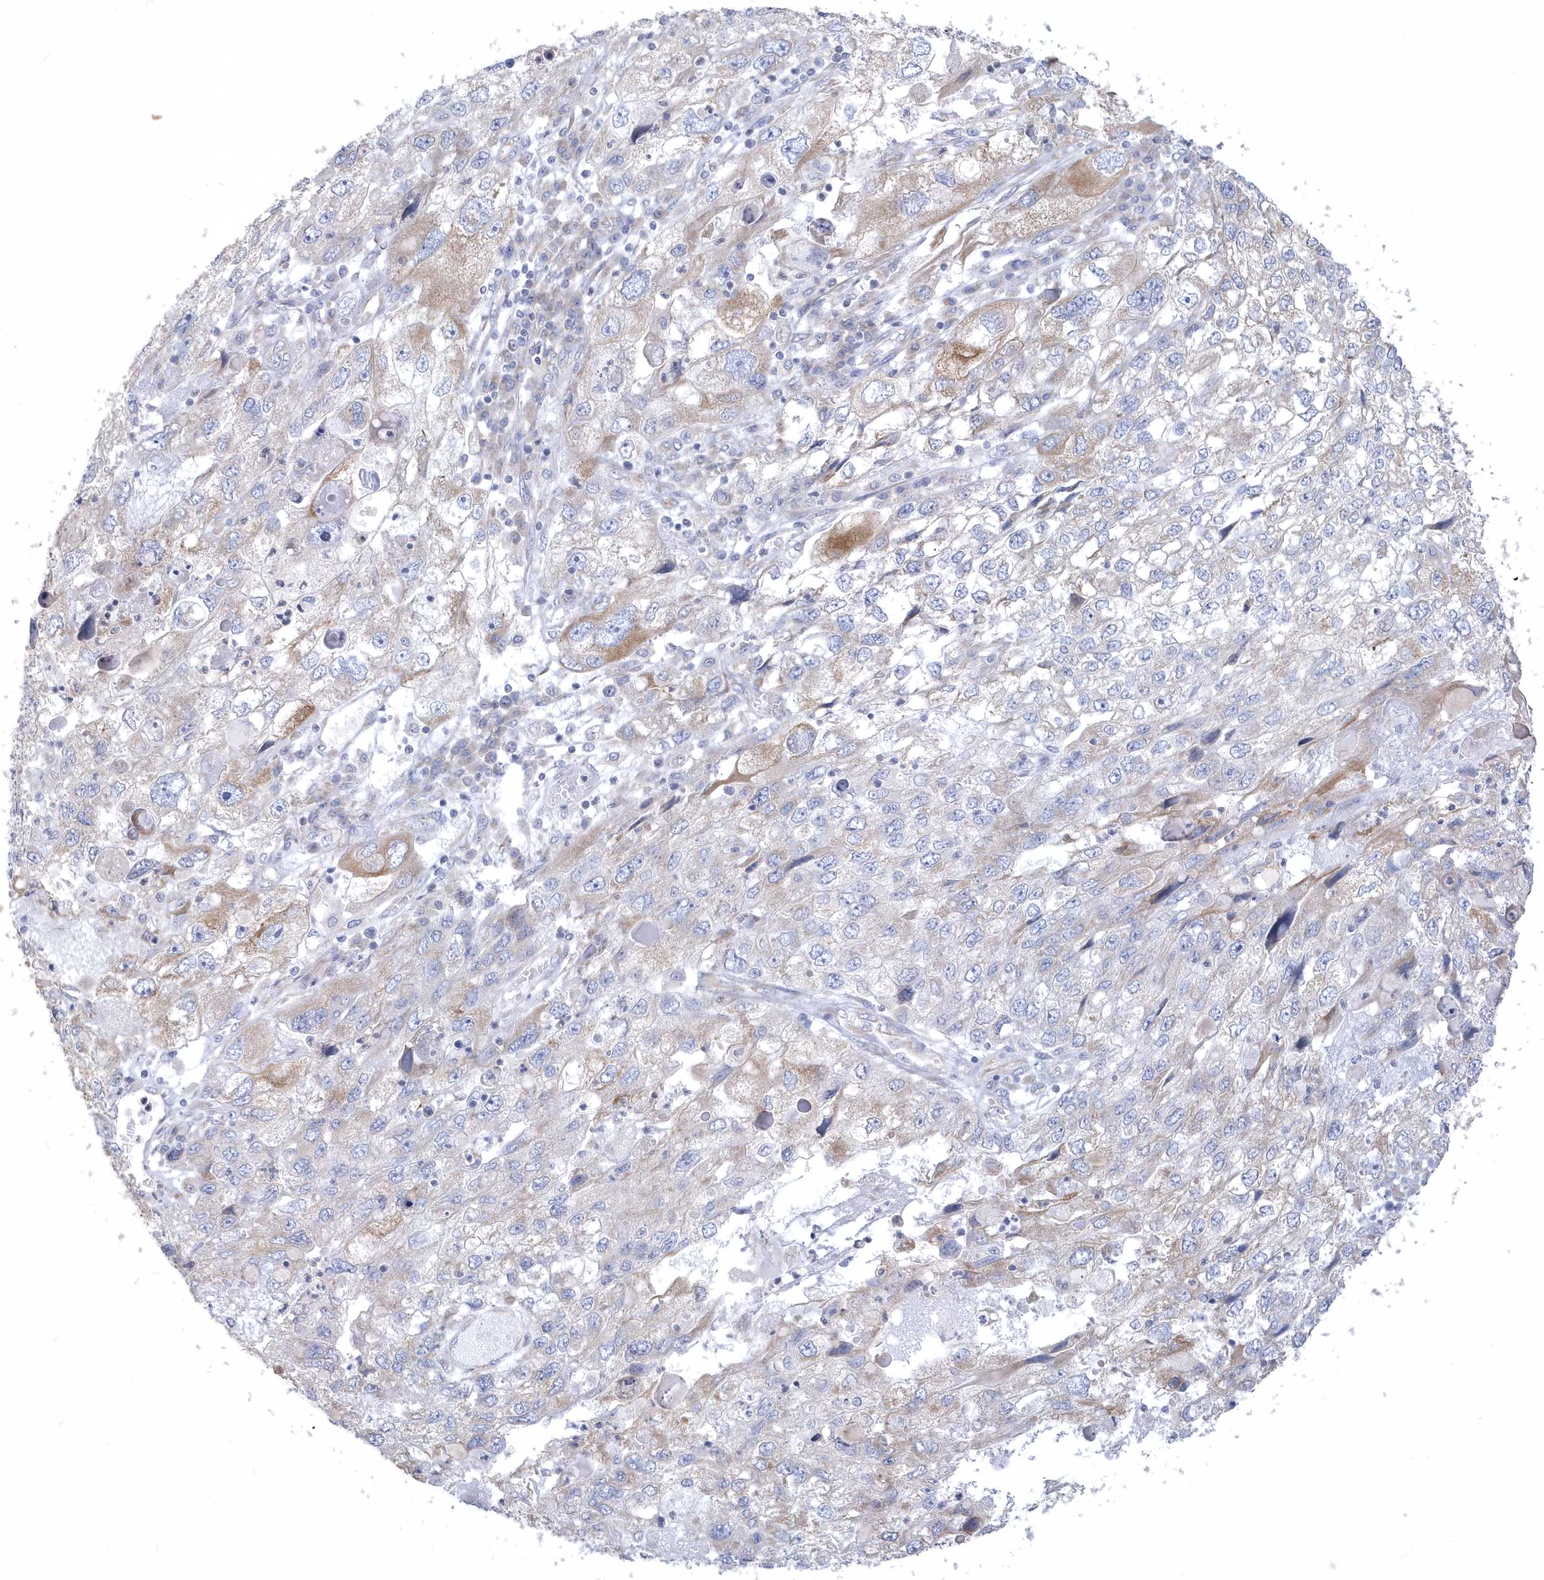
{"staining": {"intensity": "moderate", "quantity": "<25%", "location": "cytoplasmic/membranous"}, "tissue": "endometrial cancer", "cell_type": "Tumor cells", "image_type": "cancer", "snomed": [{"axis": "morphology", "description": "Adenocarcinoma, NOS"}, {"axis": "topography", "description": "Endometrium"}], "caption": "Protein analysis of adenocarcinoma (endometrial) tissue shows moderate cytoplasmic/membranous positivity in about <25% of tumor cells.", "gene": "DGAT1", "patient": {"sex": "female", "age": 49}}